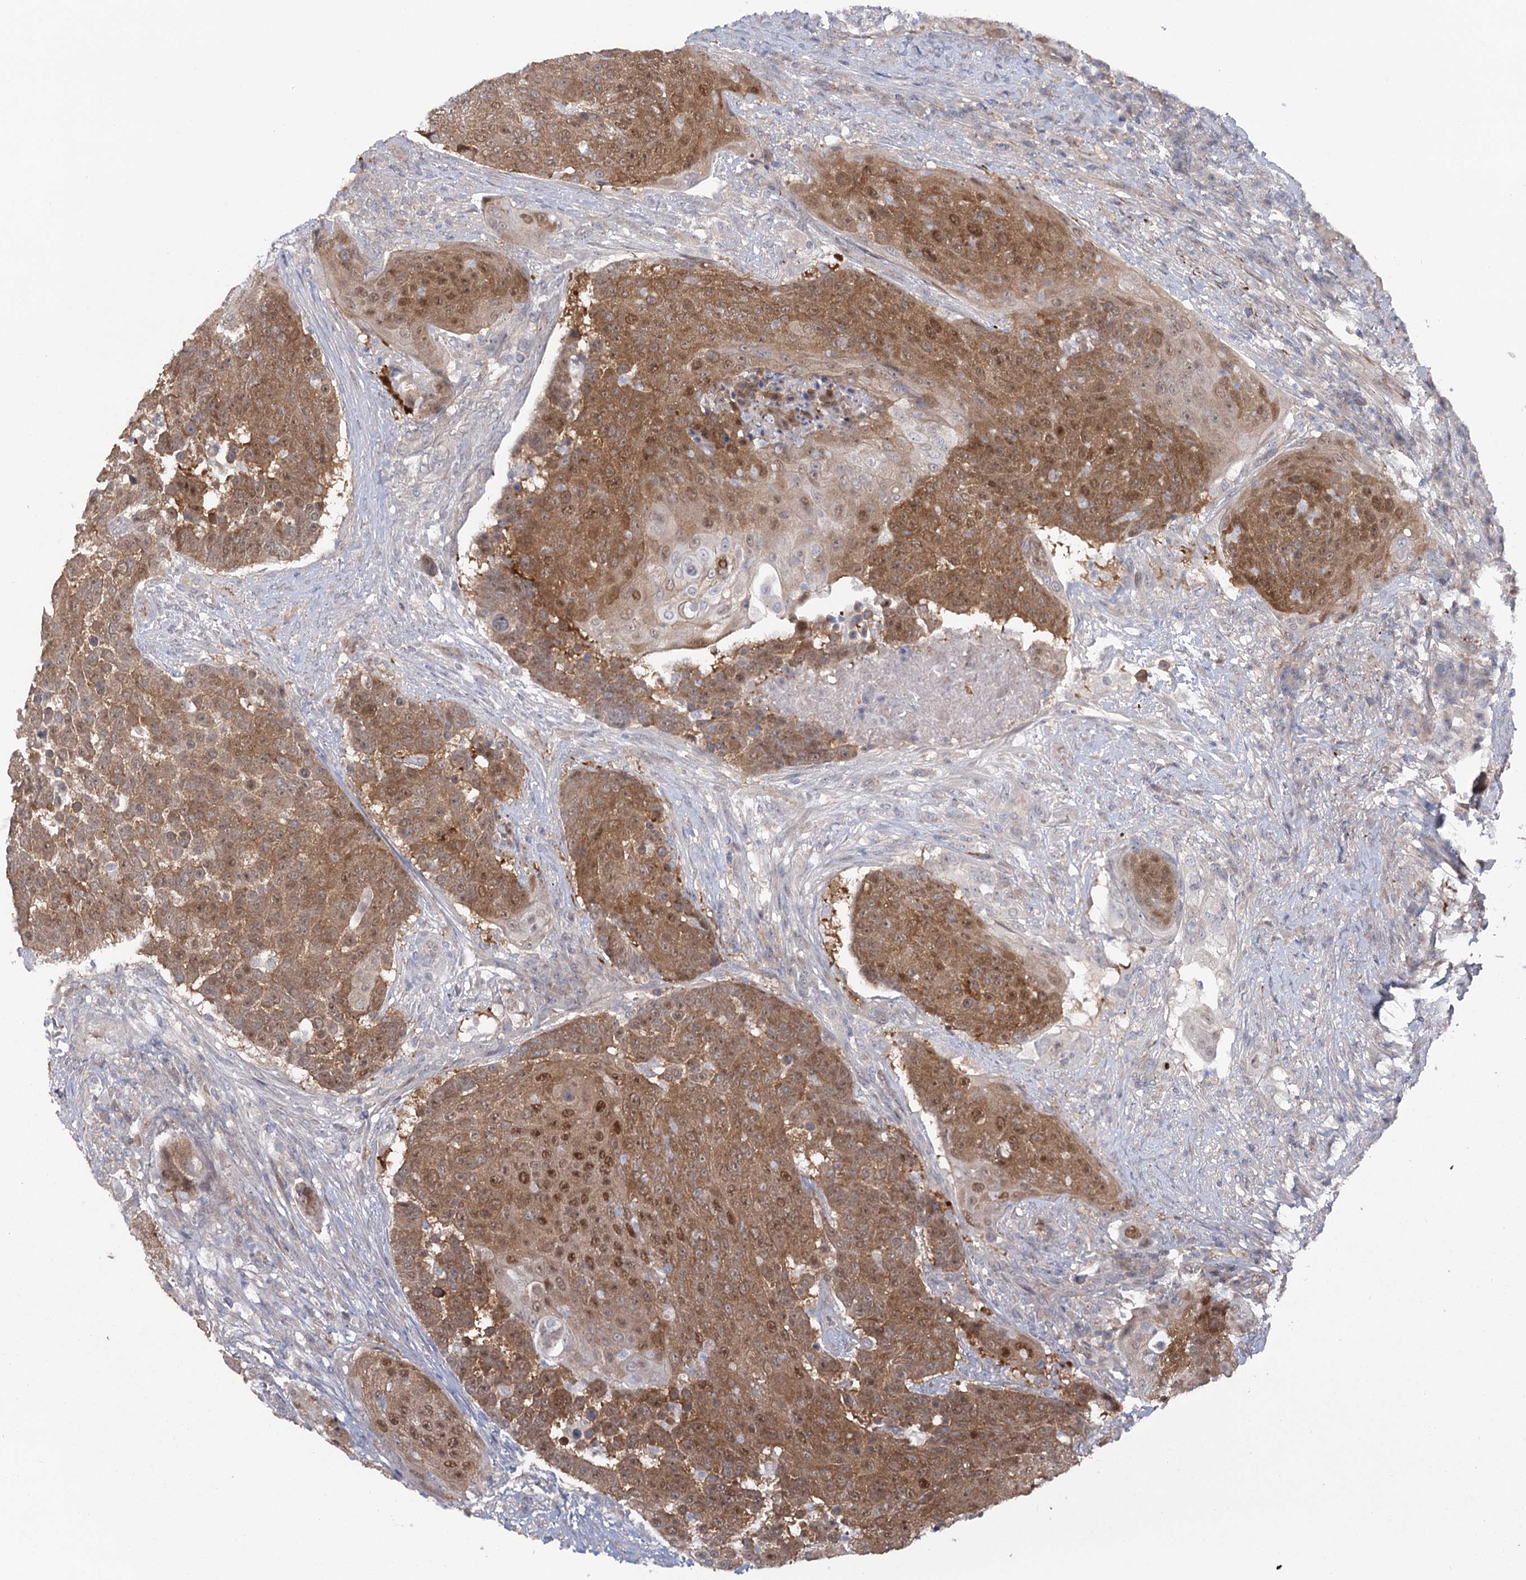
{"staining": {"intensity": "moderate", "quantity": ">75%", "location": "cytoplasmic/membranous,nuclear"}, "tissue": "urothelial cancer", "cell_type": "Tumor cells", "image_type": "cancer", "snomed": [{"axis": "morphology", "description": "Urothelial carcinoma, High grade"}, {"axis": "topography", "description": "Urinary bladder"}], "caption": "This is an image of immunohistochemistry staining of urothelial cancer, which shows moderate staining in the cytoplasmic/membranous and nuclear of tumor cells.", "gene": "MAP3K13", "patient": {"sex": "female", "age": 63}}